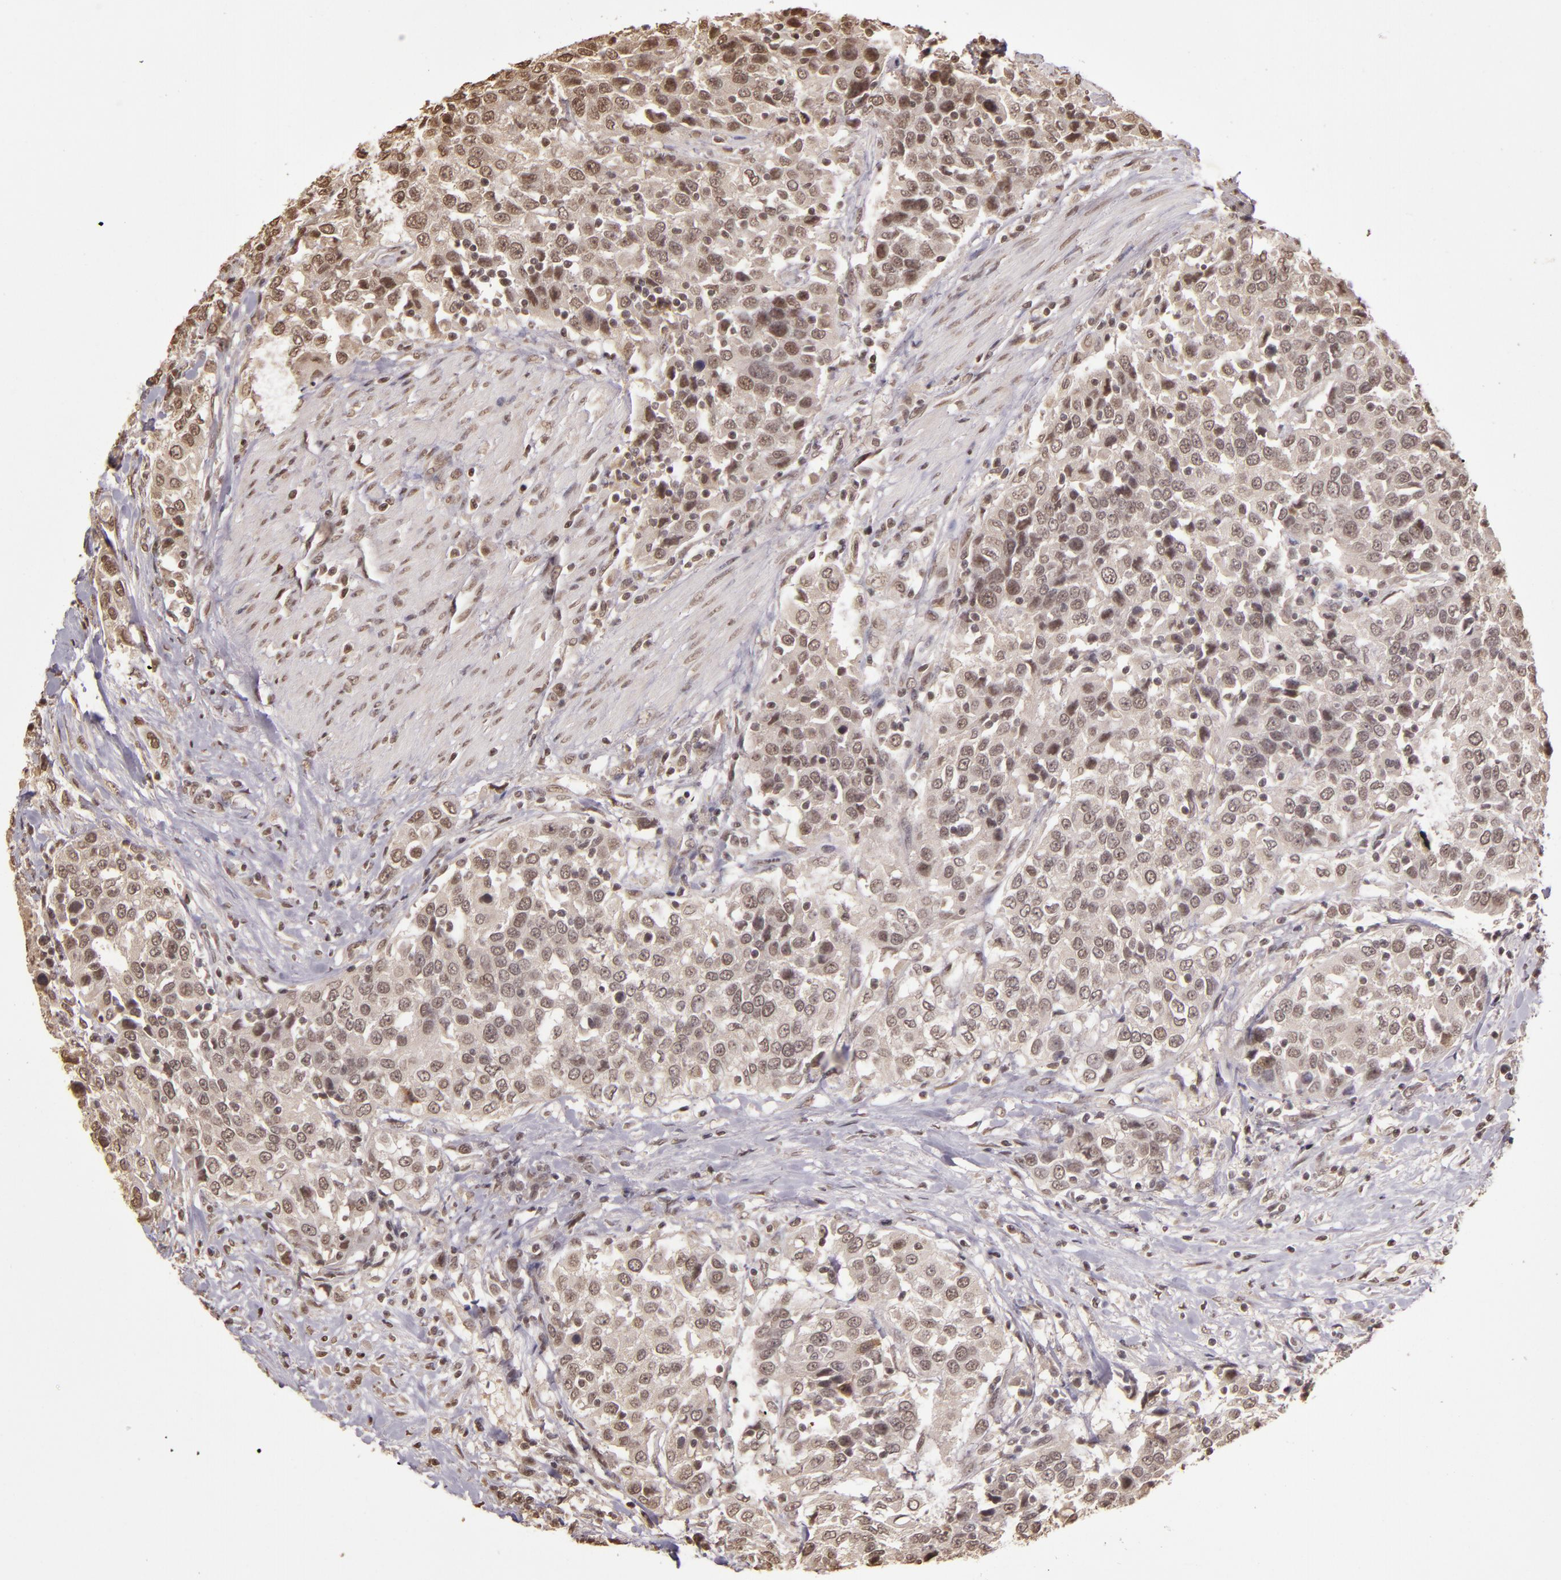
{"staining": {"intensity": "weak", "quantity": ">75%", "location": "cytoplasmic/membranous,nuclear"}, "tissue": "urothelial cancer", "cell_type": "Tumor cells", "image_type": "cancer", "snomed": [{"axis": "morphology", "description": "Urothelial carcinoma, High grade"}, {"axis": "topography", "description": "Urinary bladder"}], "caption": "Immunohistochemical staining of urothelial cancer displays weak cytoplasmic/membranous and nuclear protein staining in about >75% of tumor cells.", "gene": "CUL1", "patient": {"sex": "female", "age": 80}}